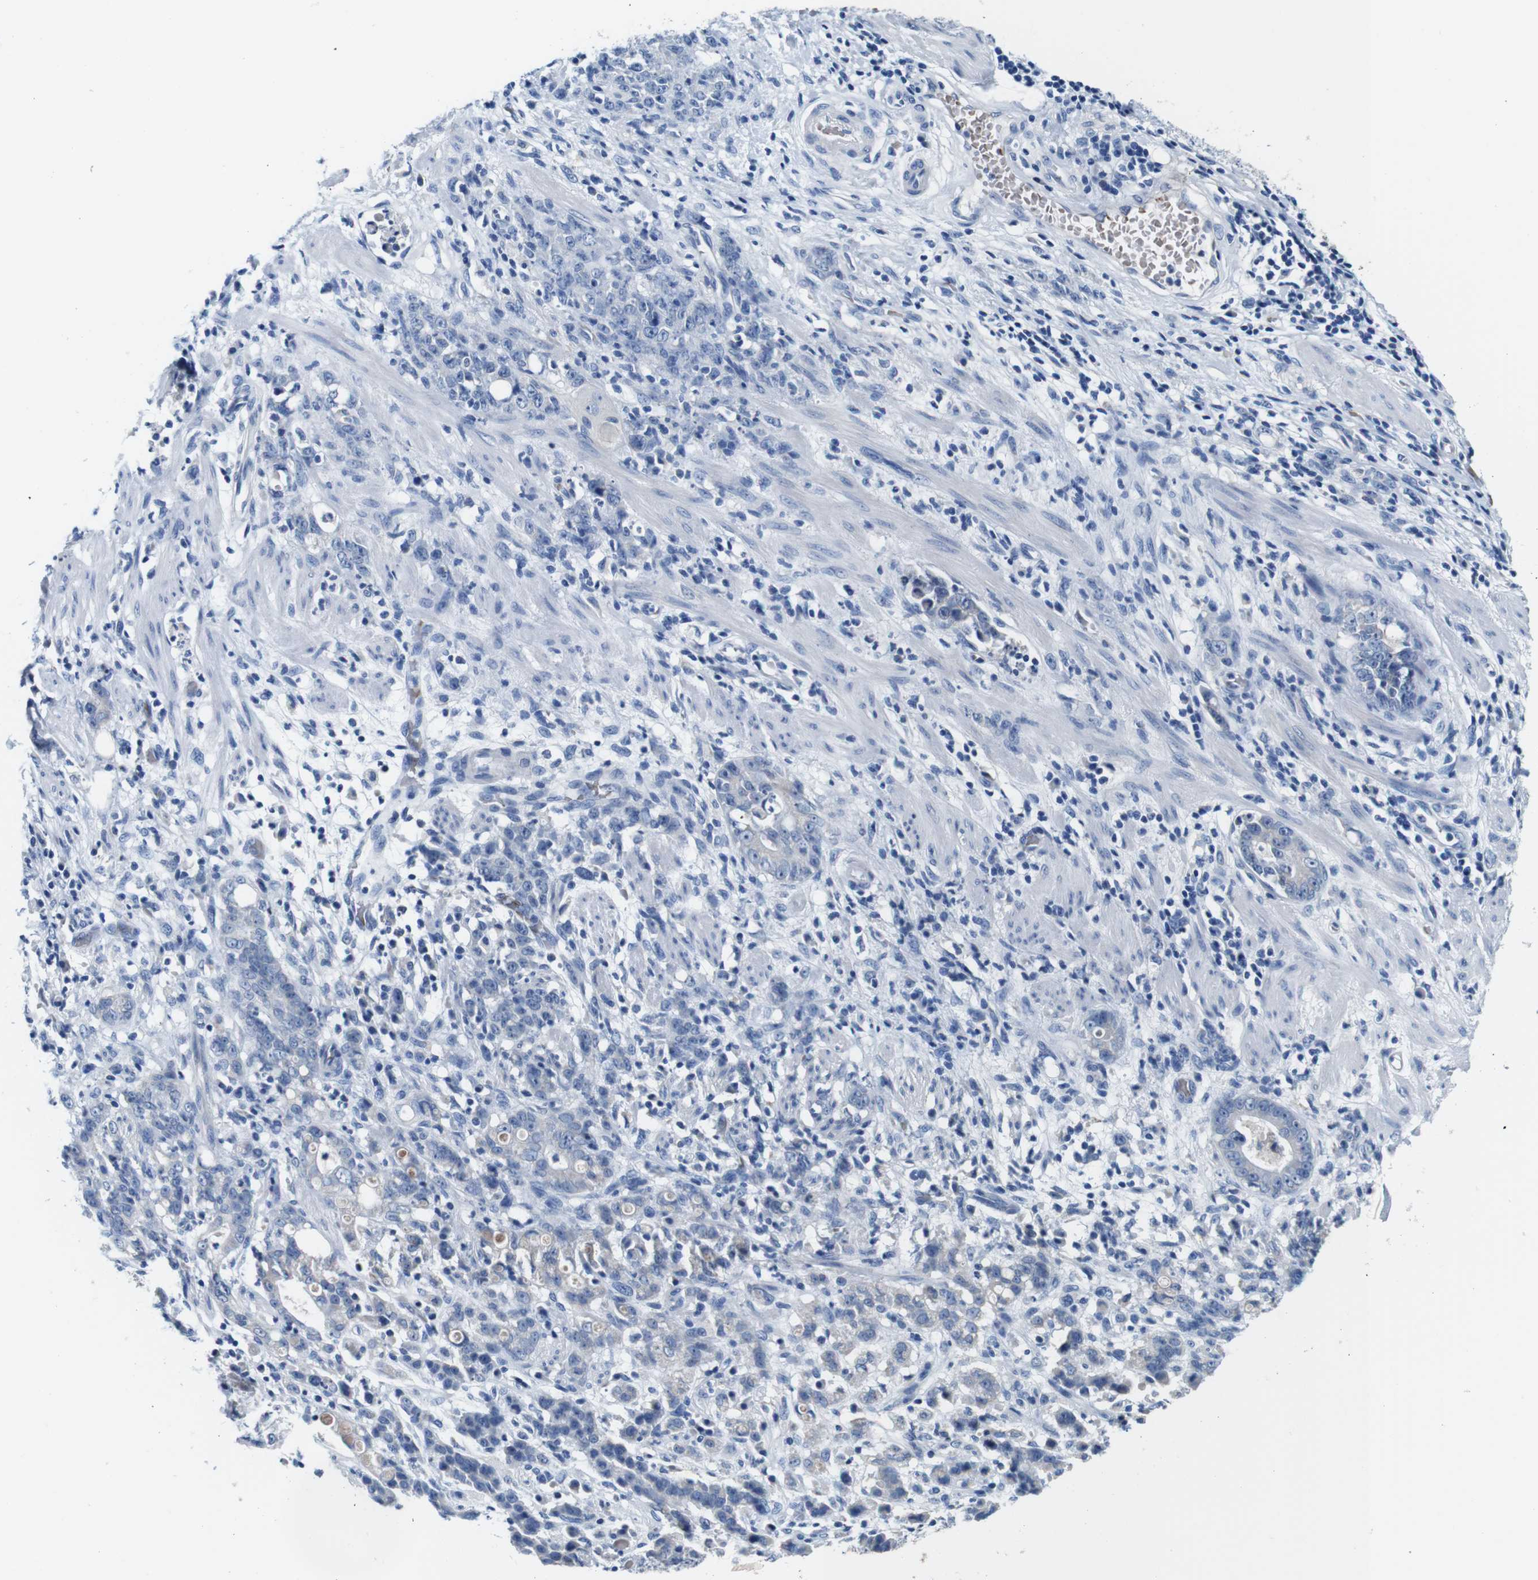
{"staining": {"intensity": "negative", "quantity": "none", "location": "none"}, "tissue": "stomach cancer", "cell_type": "Tumor cells", "image_type": "cancer", "snomed": [{"axis": "morphology", "description": "Adenocarcinoma, NOS"}, {"axis": "topography", "description": "Stomach, lower"}], "caption": "Immunohistochemical staining of stomach cancer reveals no significant expression in tumor cells.", "gene": "IGSF8", "patient": {"sex": "male", "age": 88}}